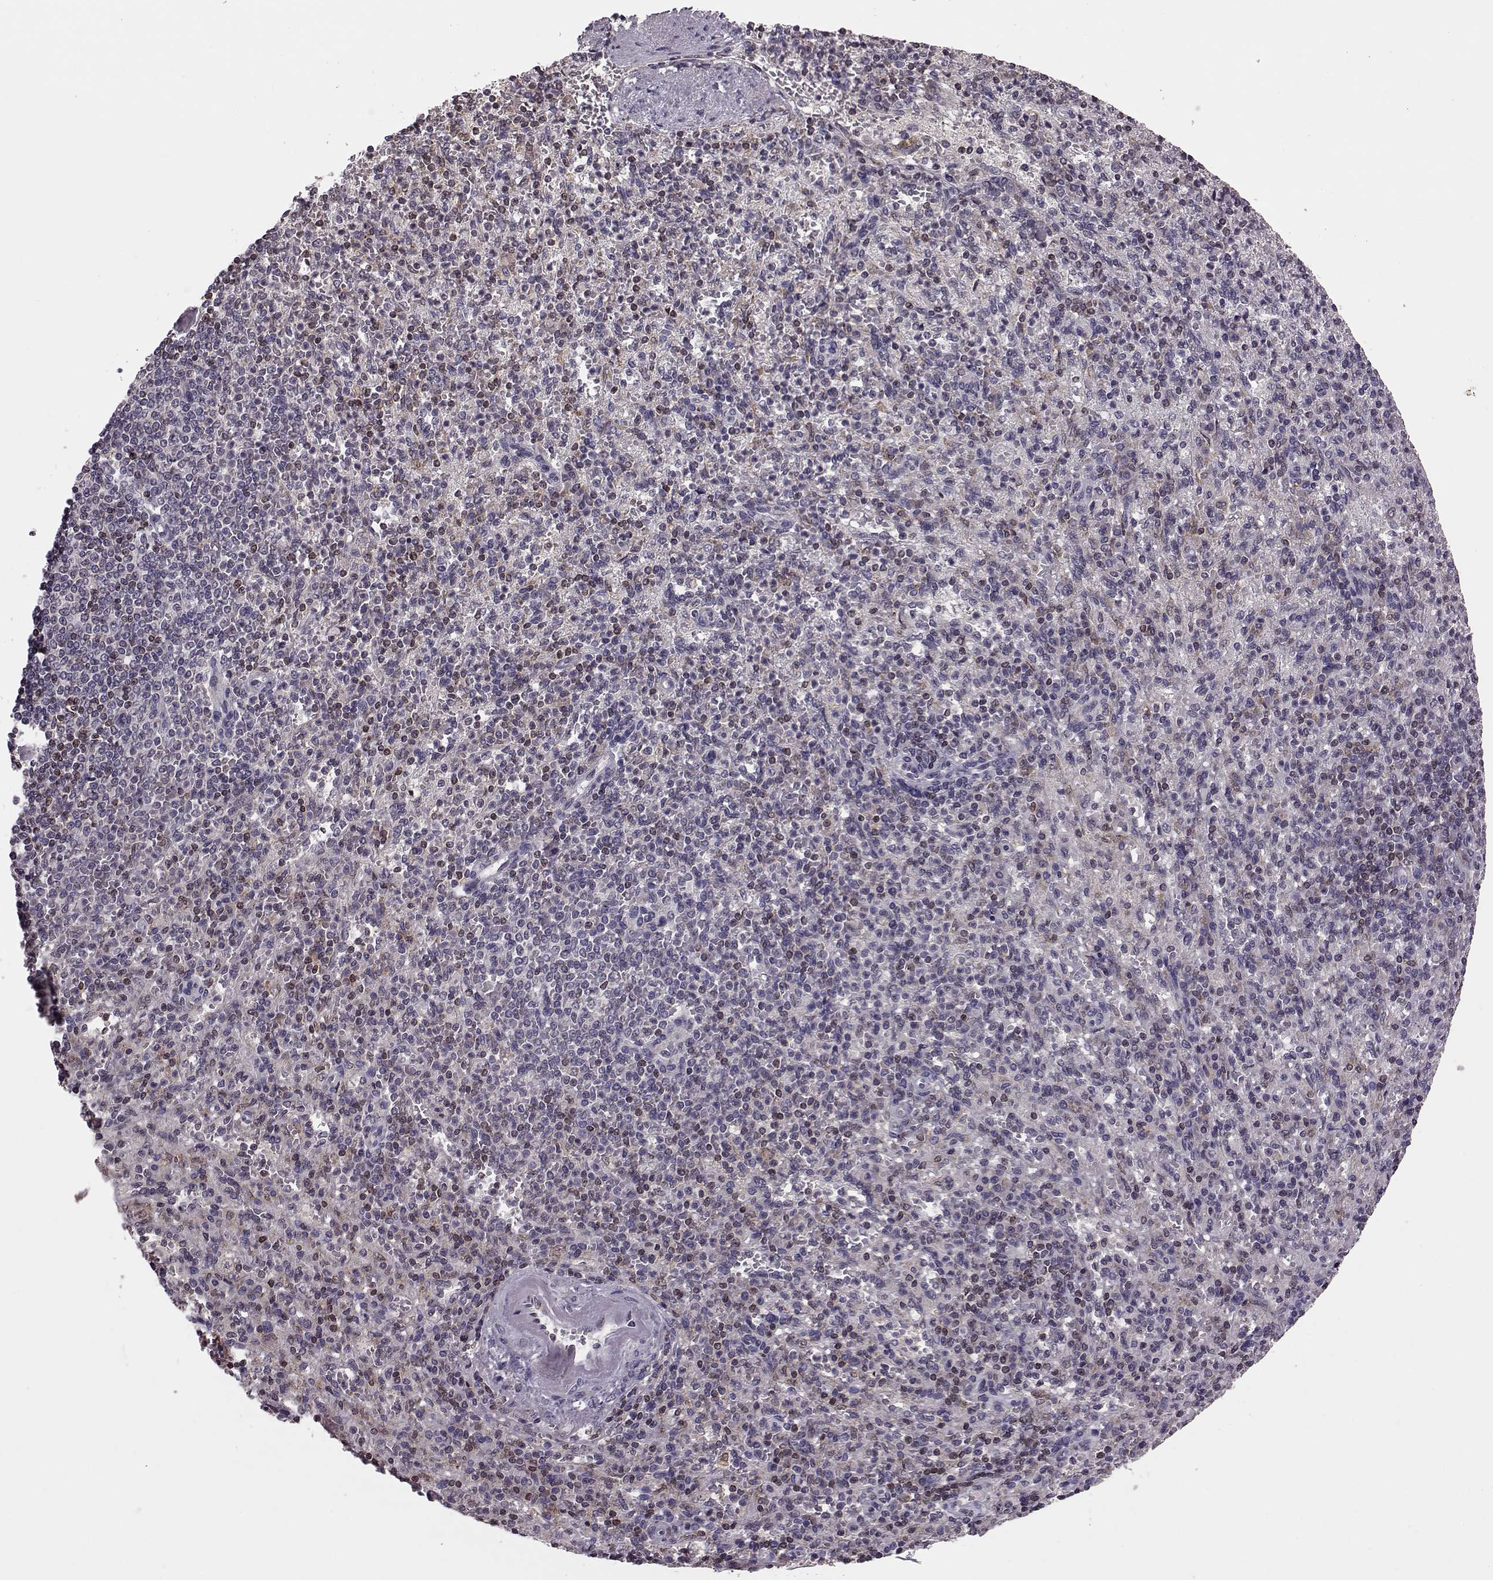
{"staining": {"intensity": "strong", "quantity": "<25%", "location": "cytoplasmic/membranous"}, "tissue": "spleen", "cell_type": "Cells in red pulp", "image_type": "normal", "snomed": [{"axis": "morphology", "description": "Normal tissue, NOS"}, {"axis": "topography", "description": "Spleen"}], "caption": "DAB (3,3'-diaminobenzidine) immunohistochemical staining of normal spleen exhibits strong cytoplasmic/membranous protein staining in about <25% of cells in red pulp. (Stains: DAB (3,3'-diaminobenzidine) in brown, nuclei in blue, Microscopy: brightfield microscopy at high magnification).", "gene": "CDC42SE1", "patient": {"sex": "female", "age": 74}}